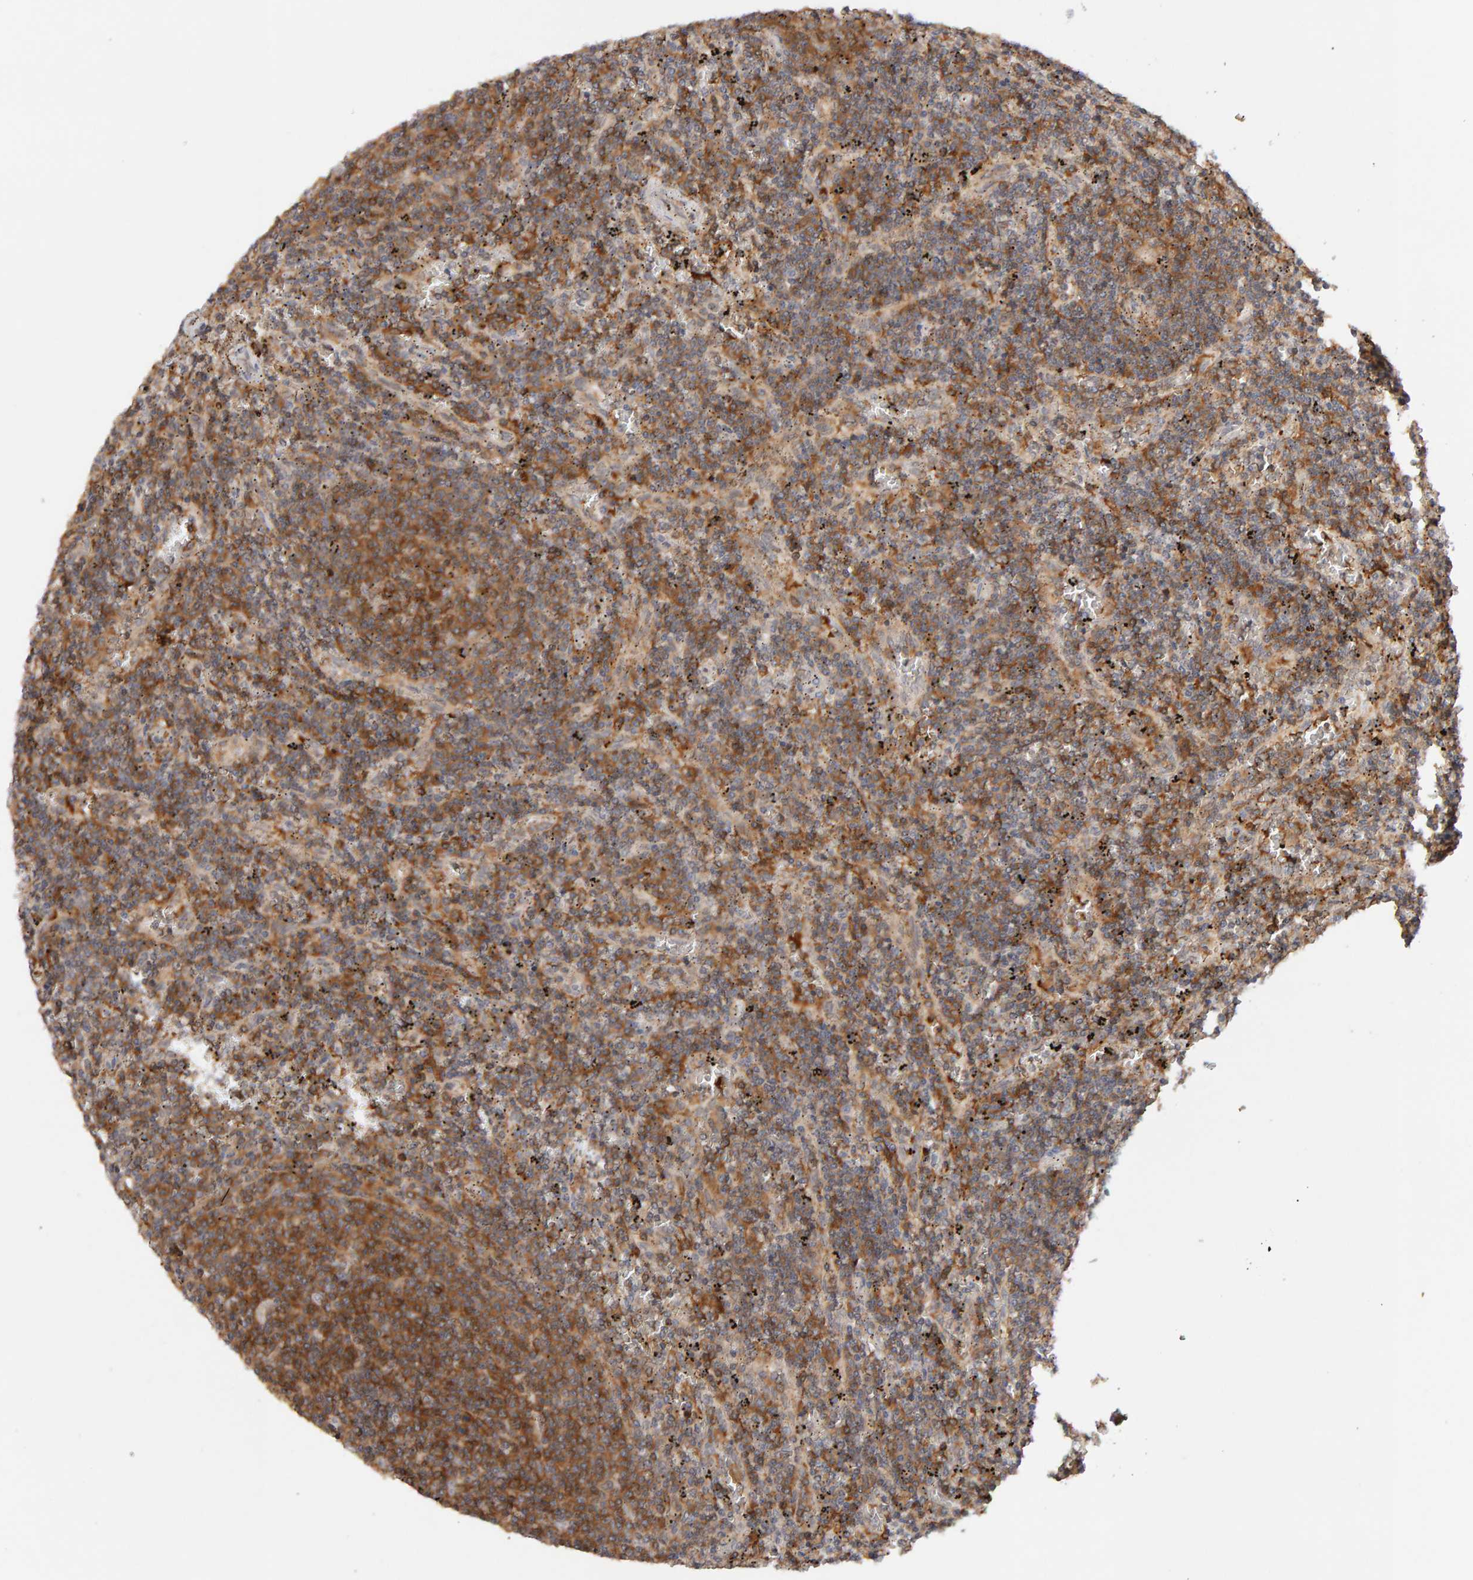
{"staining": {"intensity": "moderate", "quantity": "<25%", "location": "cytoplasmic/membranous"}, "tissue": "lymphoma", "cell_type": "Tumor cells", "image_type": "cancer", "snomed": [{"axis": "morphology", "description": "Malignant lymphoma, non-Hodgkin's type, Low grade"}, {"axis": "topography", "description": "Spleen"}], "caption": "An IHC histopathology image of tumor tissue is shown. Protein staining in brown labels moderate cytoplasmic/membranous positivity in malignant lymphoma, non-Hodgkin's type (low-grade) within tumor cells.", "gene": "NUDCD1", "patient": {"sex": "female", "age": 50}}